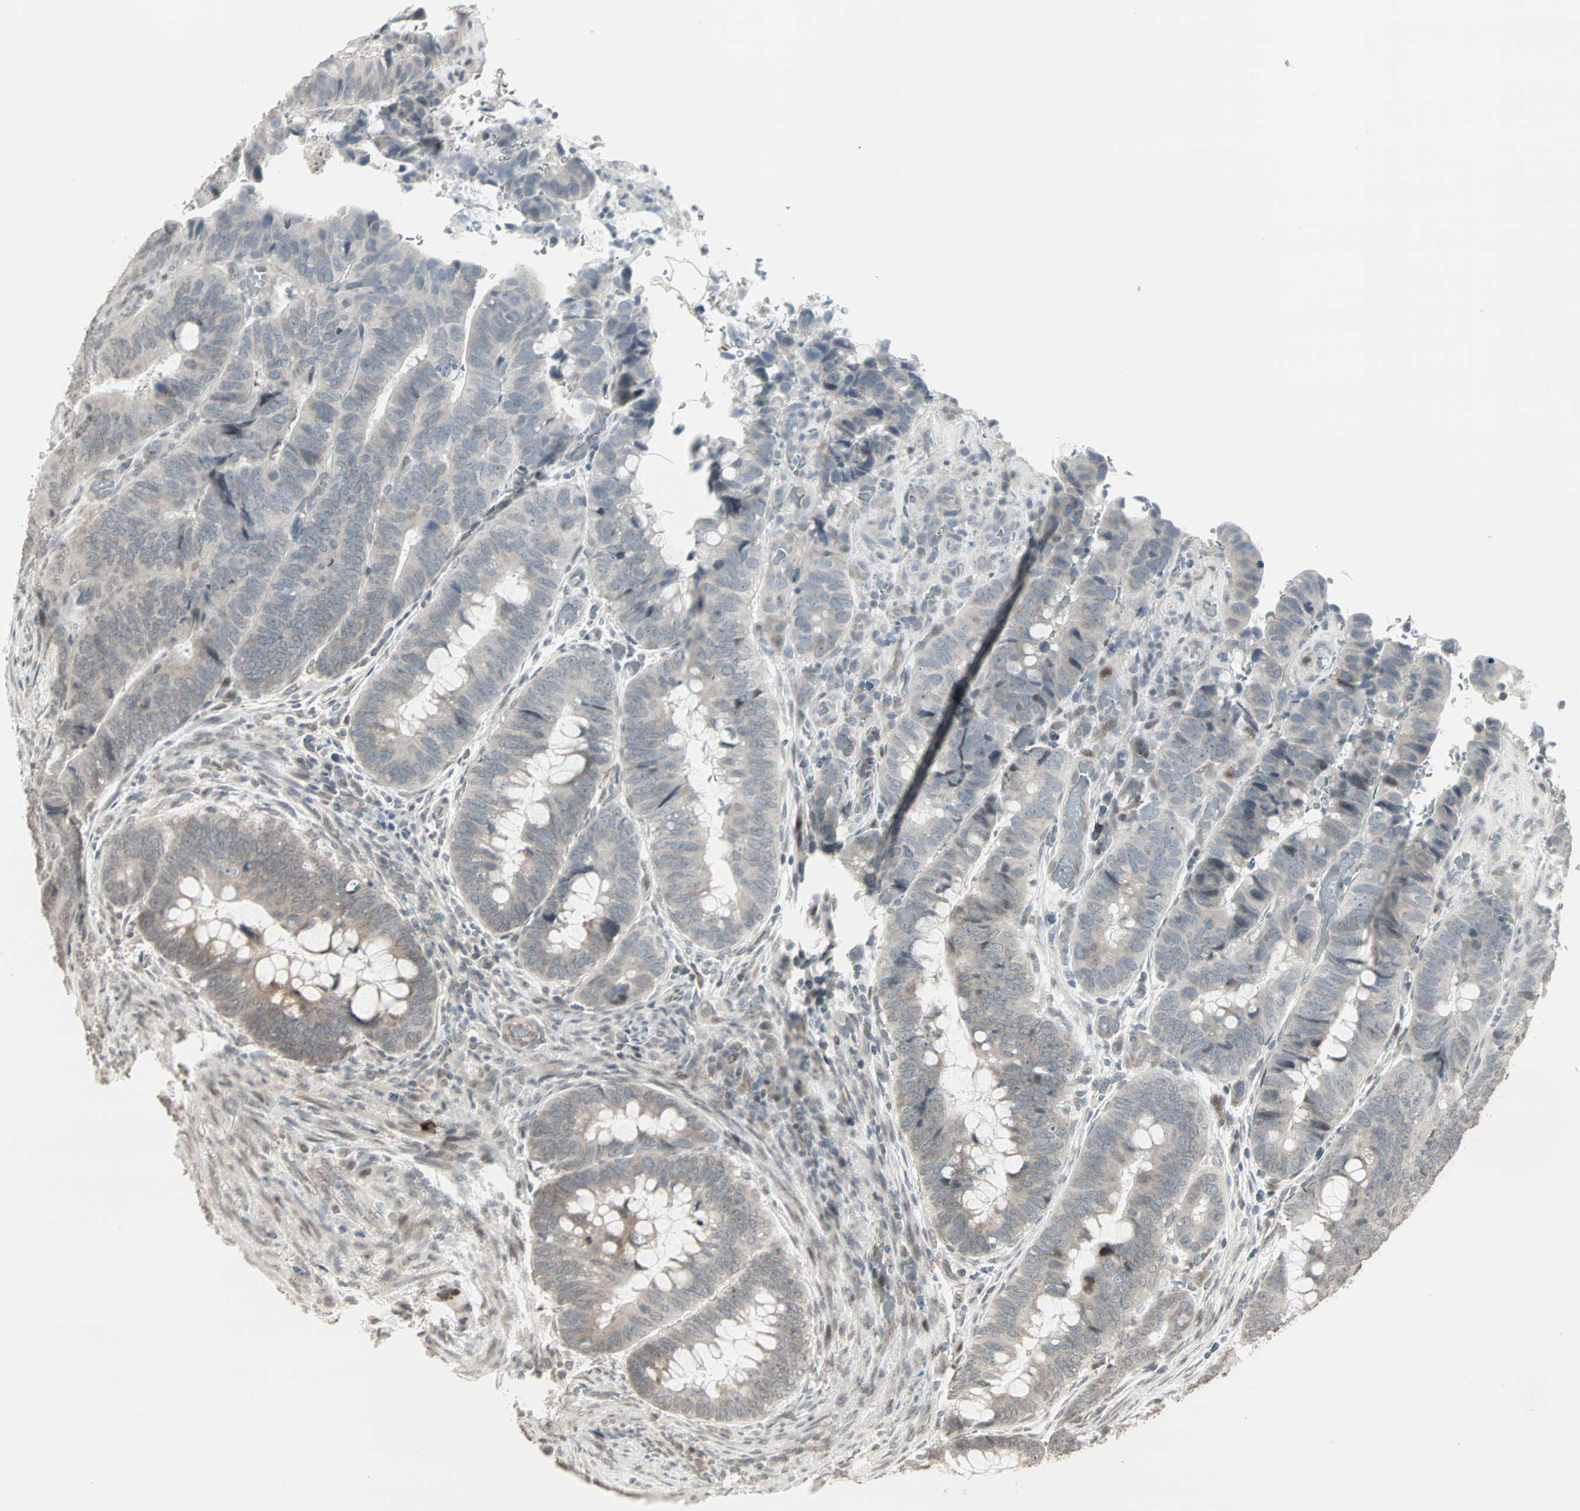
{"staining": {"intensity": "weak", "quantity": "25%-75%", "location": "cytoplasmic/membranous"}, "tissue": "colorectal cancer", "cell_type": "Tumor cells", "image_type": "cancer", "snomed": [{"axis": "morphology", "description": "Normal tissue, NOS"}, {"axis": "morphology", "description": "Adenocarcinoma, NOS"}, {"axis": "topography", "description": "Rectum"}, {"axis": "topography", "description": "Peripheral nerve tissue"}], "caption": "Protein expression analysis of human colorectal cancer (adenocarcinoma) reveals weak cytoplasmic/membranous expression in about 25%-75% of tumor cells.", "gene": "CBLC", "patient": {"sex": "male", "age": 92}}